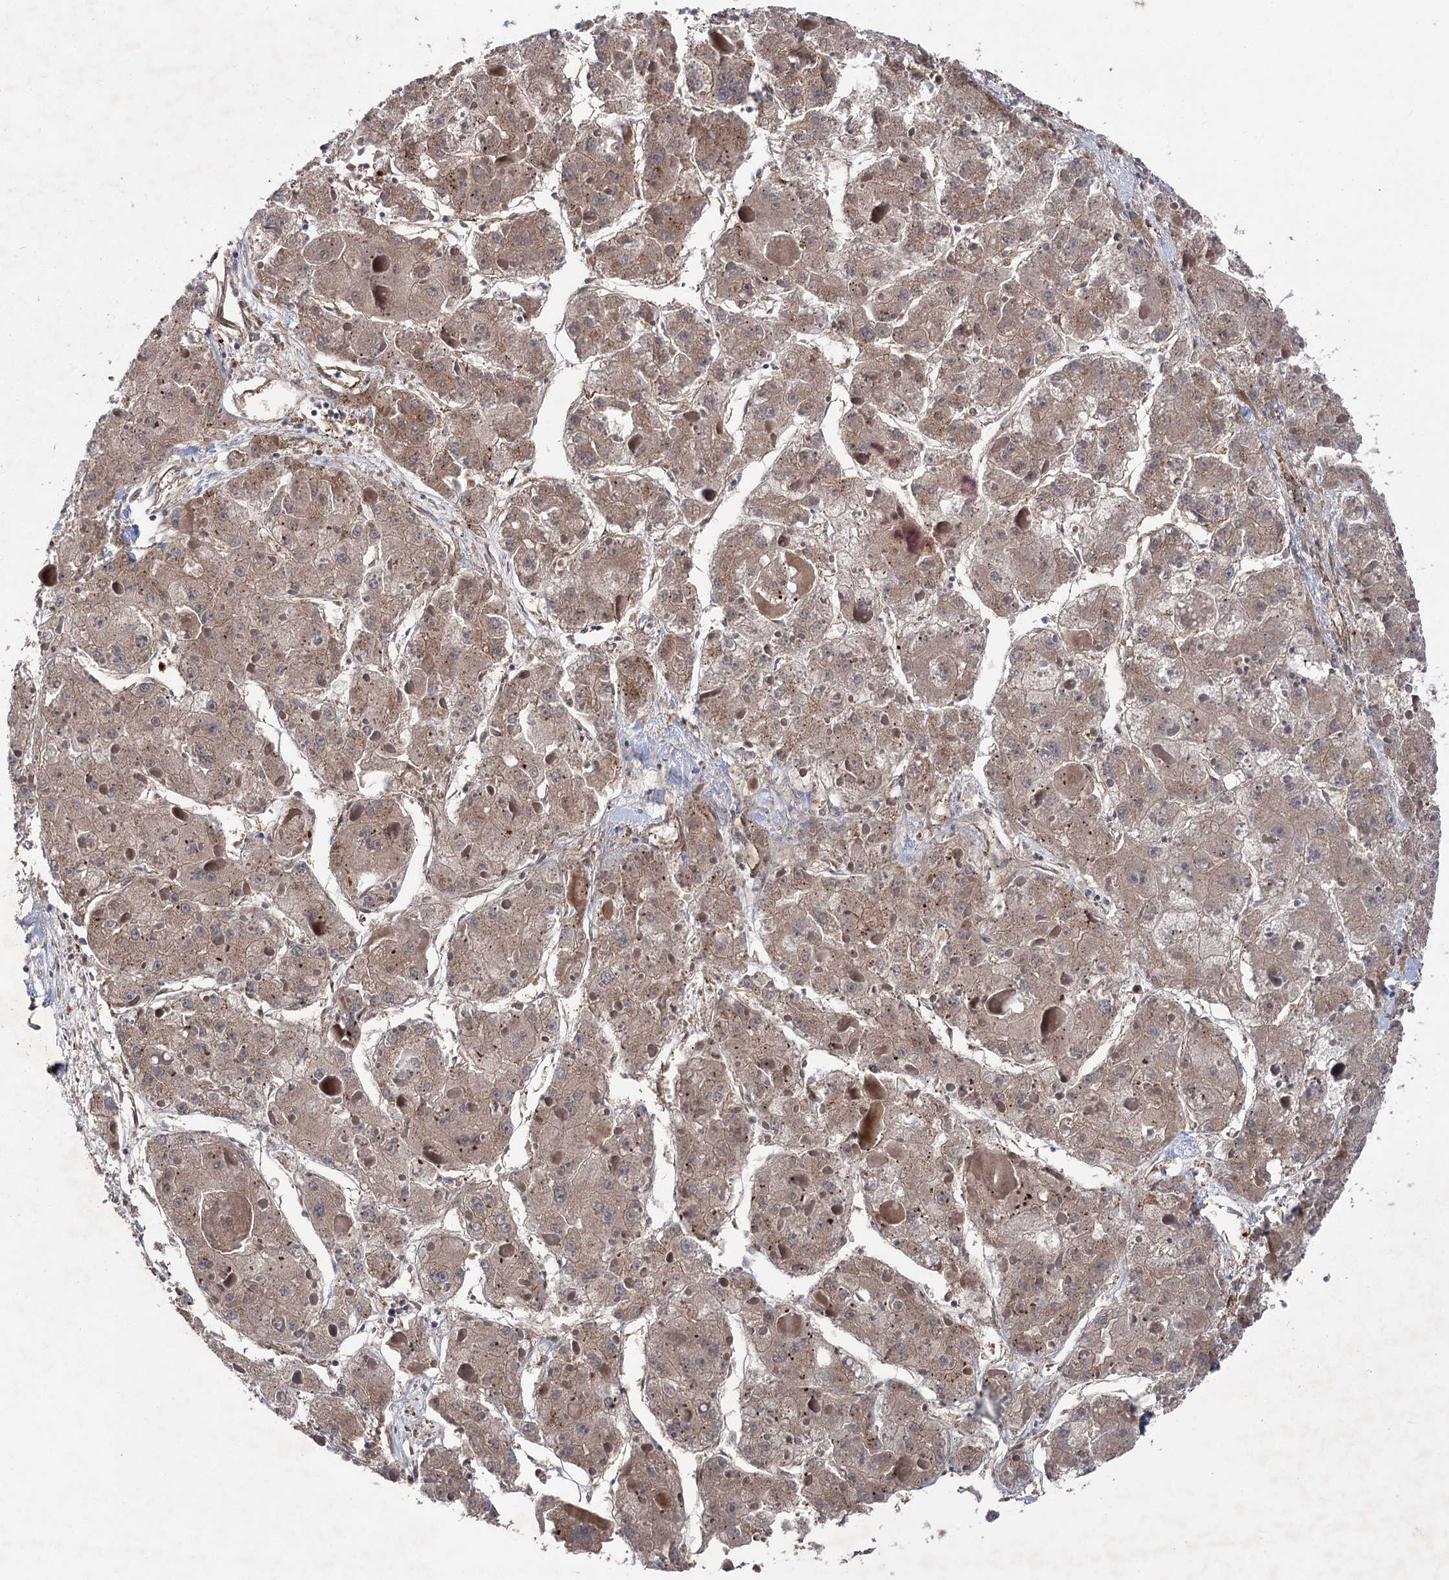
{"staining": {"intensity": "weak", "quantity": ">75%", "location": "cytoplasmic/membranous"}, "tissue": "liver cancer", "cell_type": "Tumor cells", "image_type": "cancer", "snomed": [{"axis": "morphology", "description": "Carcinoma, Hepatocellular, NOS"}, {"axis": "topography", "description": "Liver"}], "caption": "A brown stain shows weak cytoplasmic/membranous staining of a protein in liver cancer (hepatocellular carcinoma) tumor cells.", "gene": "OTUD1", "patient": {"sex": "female", "age": 73}}